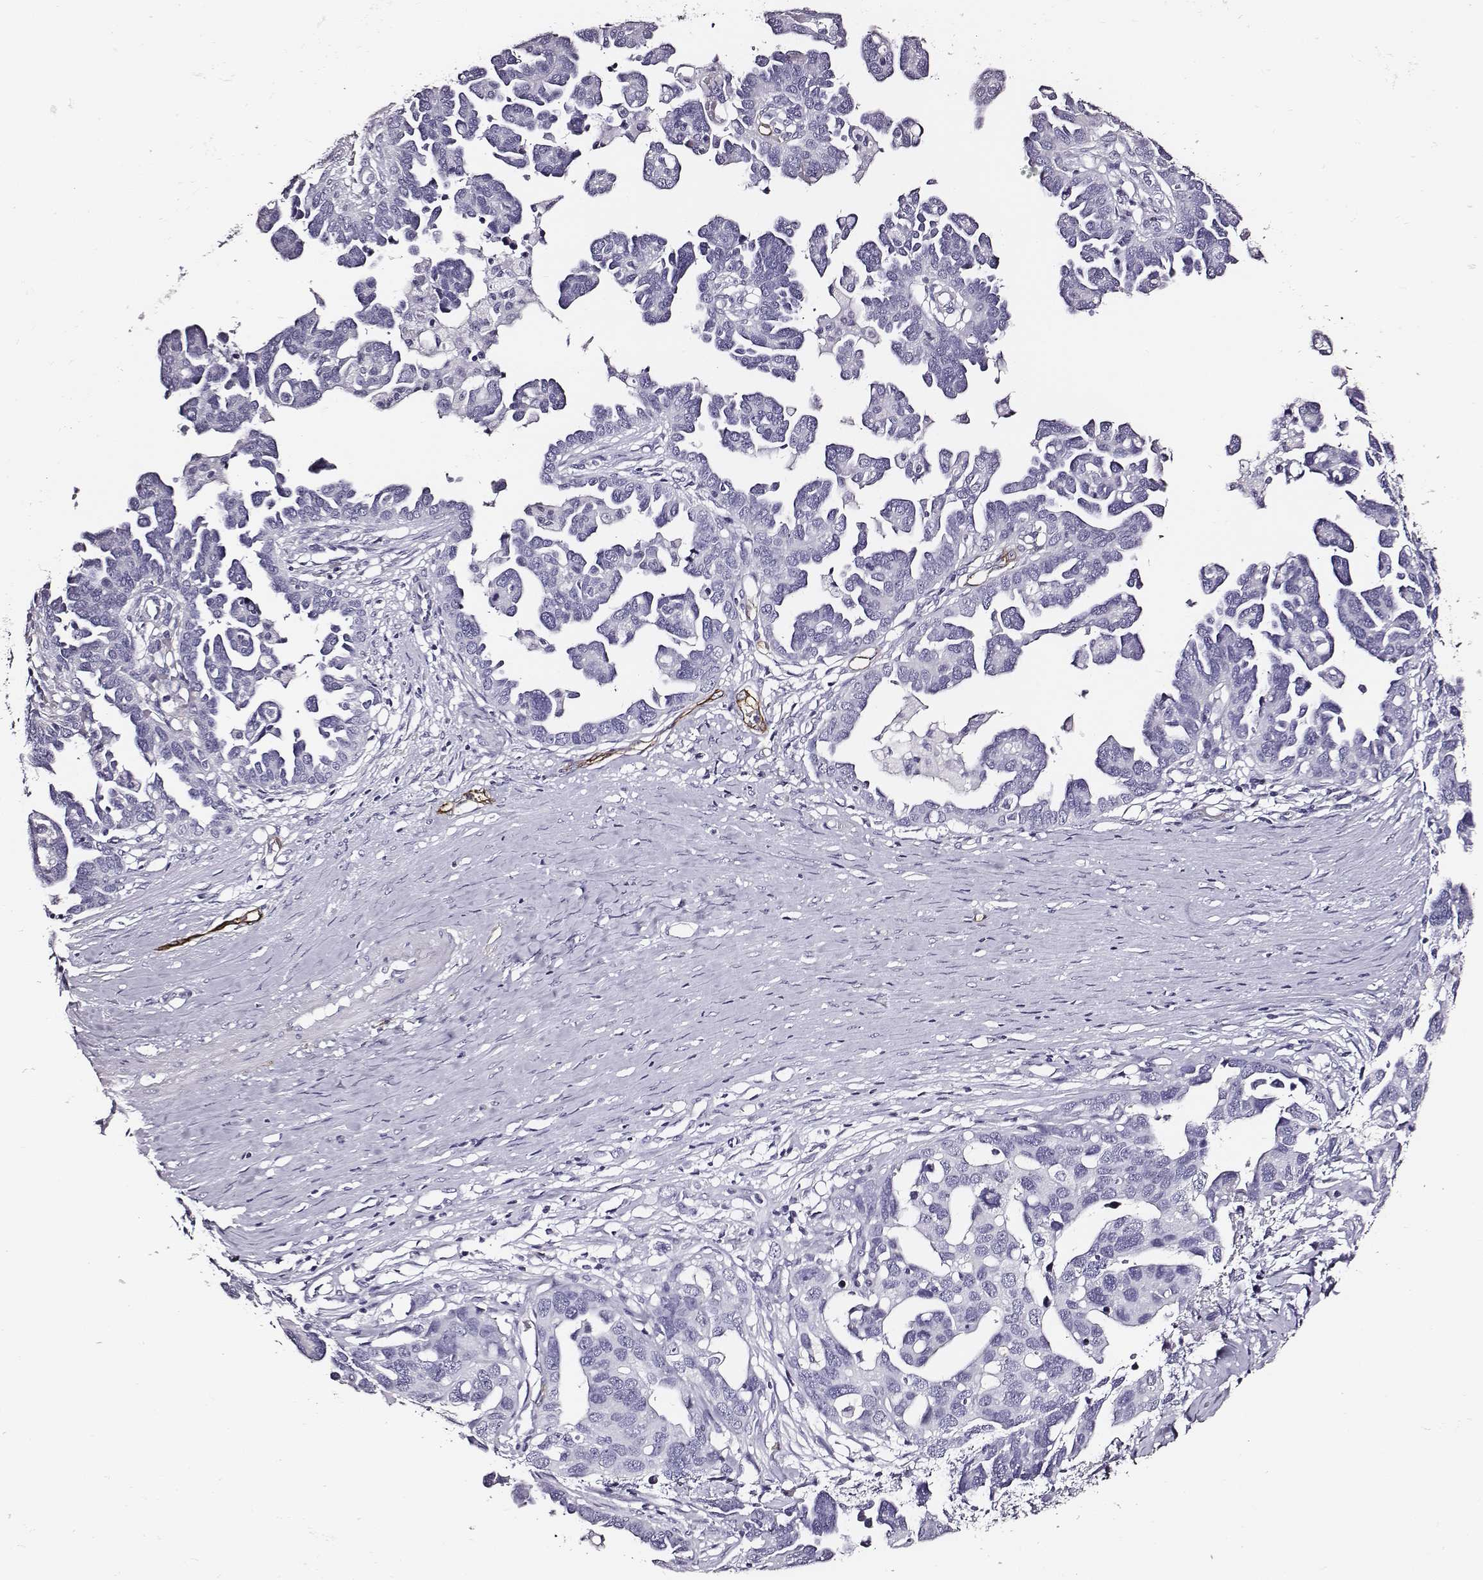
{"staining": {"intensity": "negative", "quantity": "none", "location": "none"}, "tissue": "ovarian cancer", "cell_type": "Tumor cells", "image_type": "cancer", "snomed": [{"axis": "morphology", "description": "Cystadenocarcinoma, serous, NOS"}, {"axis": "topography", "description": "Ovary"}], "caption": "DAB immunohistochemical staining of serous cystadenocarcinoma (ovarian) displays no significant staining in tumor cells.", "gene": "DPEP1", "patient": {"sex": "female", "age": 54}}